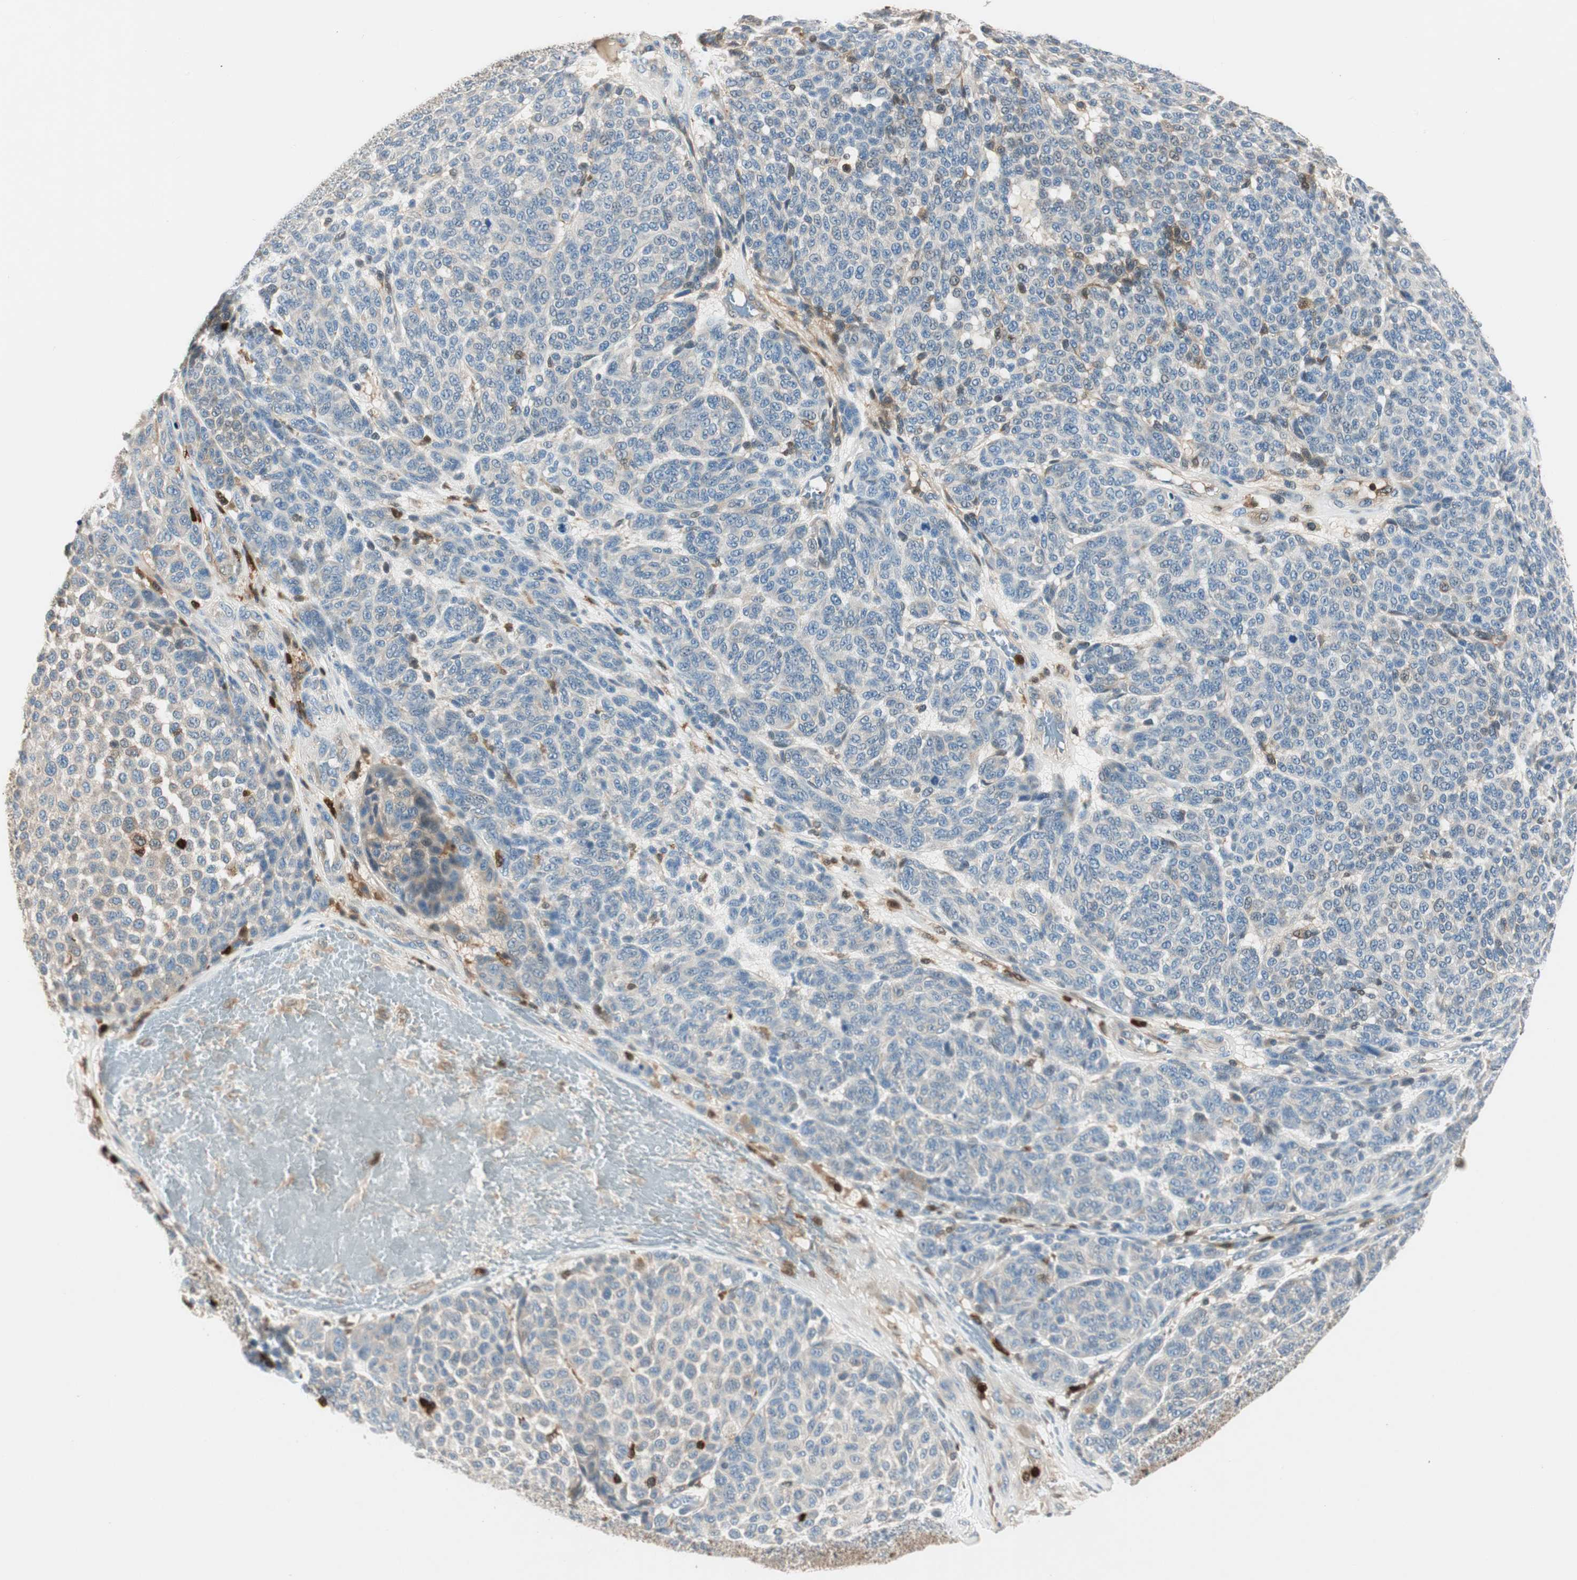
{"staining": {"intensity": "weak", "quantity": "<25%", "location": "cytoplasmic/membranous"}, "tissue": "melanoma", "cell_type": "Tumor cells", "image_type": "cancer", "snomed": [{"axis": "morphology", "description": "Malignant melanoma, NOS"}, {"axis": "topography", "description": "Skin"}], "caption": "Melanoma stained for a protein using immunohistochemistry (IHC) demonstrates no expression tumor cells.", "gene": "COTL1", "patient": {"sex": "male", "age": 59}}